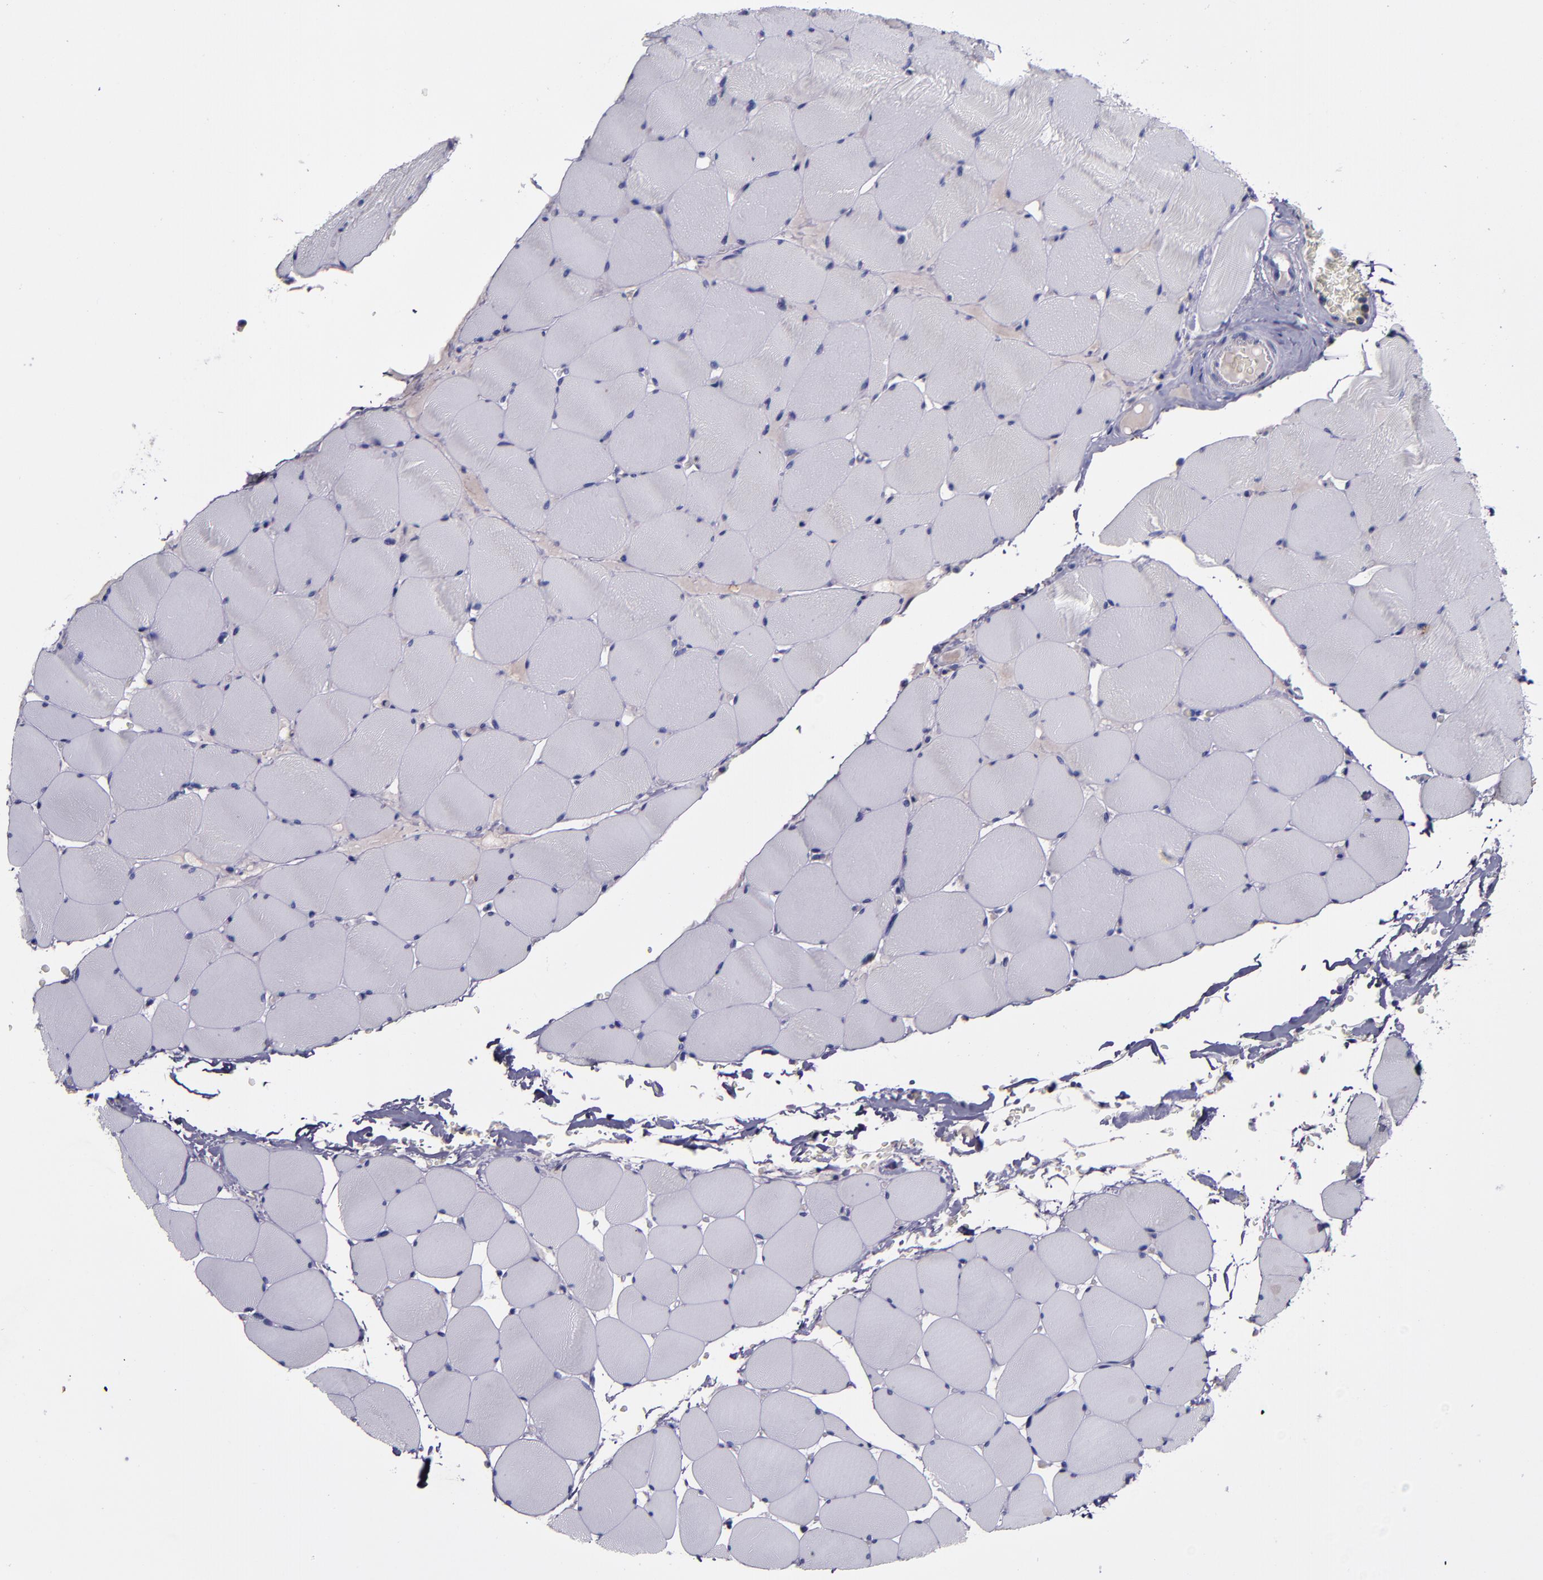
{"staining": {"intensity": "negative", "quantity": "none", "location": "none"}, "tissue": "skeletal muscle", "cell_type": "Myocytes", "image_type": "normal", "snomed": [{"axis": "morphology", "description": "Normal tissue, NOS"}, {"axis": "topography", "description": "Skeletal muscle"}], "caption": "DAB (3,3'-diaminobenzidine) immunohistochemical staining of benign human skeletal muscle demonstrates no significant positivity in myocytes. (DAB (3,3'-diaminobenzidine) IHC, high magnification).", "gene": "MFGE8", "patient": {"sex": "male", "age": 62}}